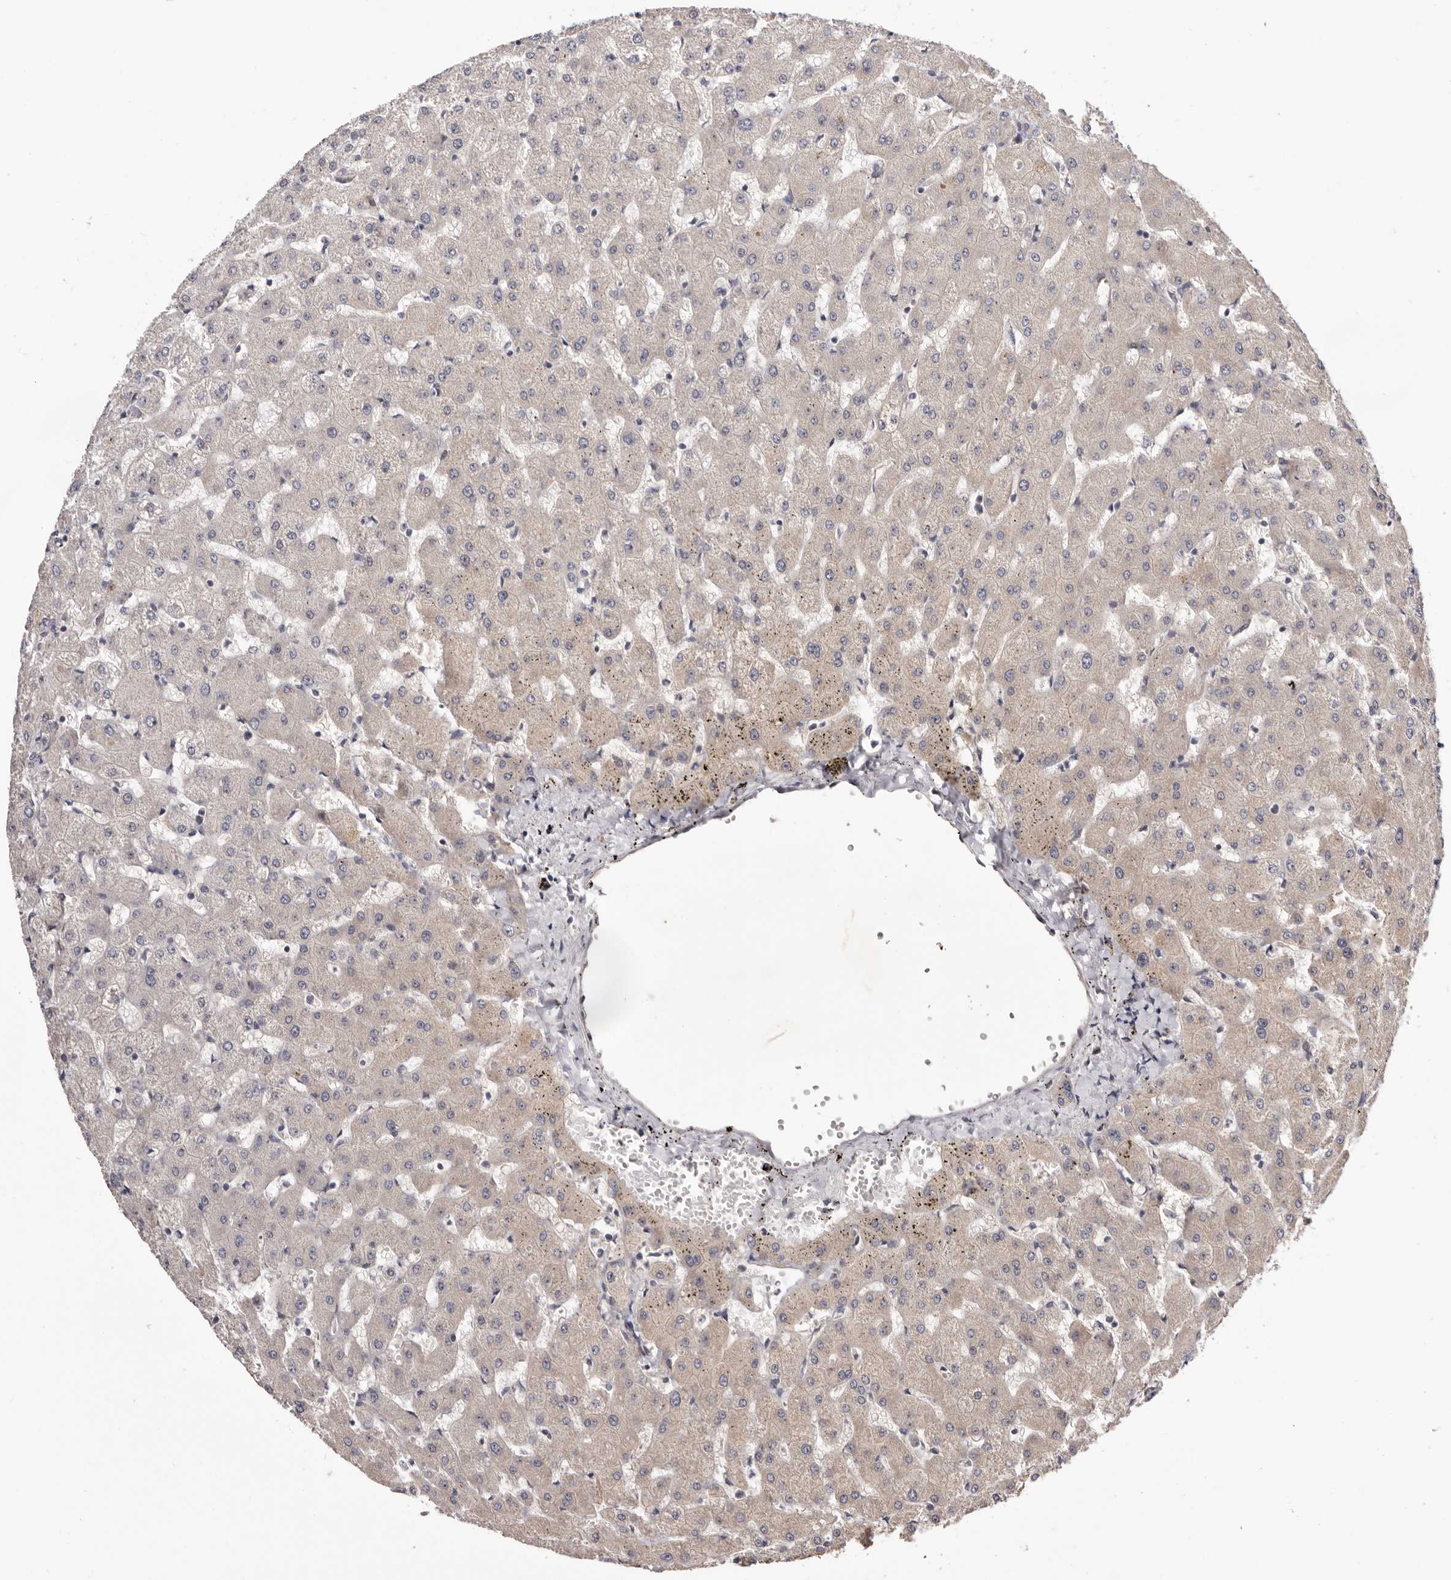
{"staining": {"intensity": "negative", "quantity": "none", "location": "none"}, "tissue": "liver", "cell_type": "Cholangiocytes", "image_type": "normal", "snomed": [{"axis": "morphology", "description": "Normal tissue, NOS"}, {"axis": "topography", "description": "Liver"}], "caption": "Immunohistochemistry histopathology image of unremarkable liver stained for a protein (brown), which shows no expression in cholangiocytes. (Stains: DAB IHC with hematoxylin counter stain, Microscopy: brightfield microscopy at high magnification).", "gene": "PANK4", "patient": {"sex": "female", "age": 63}}